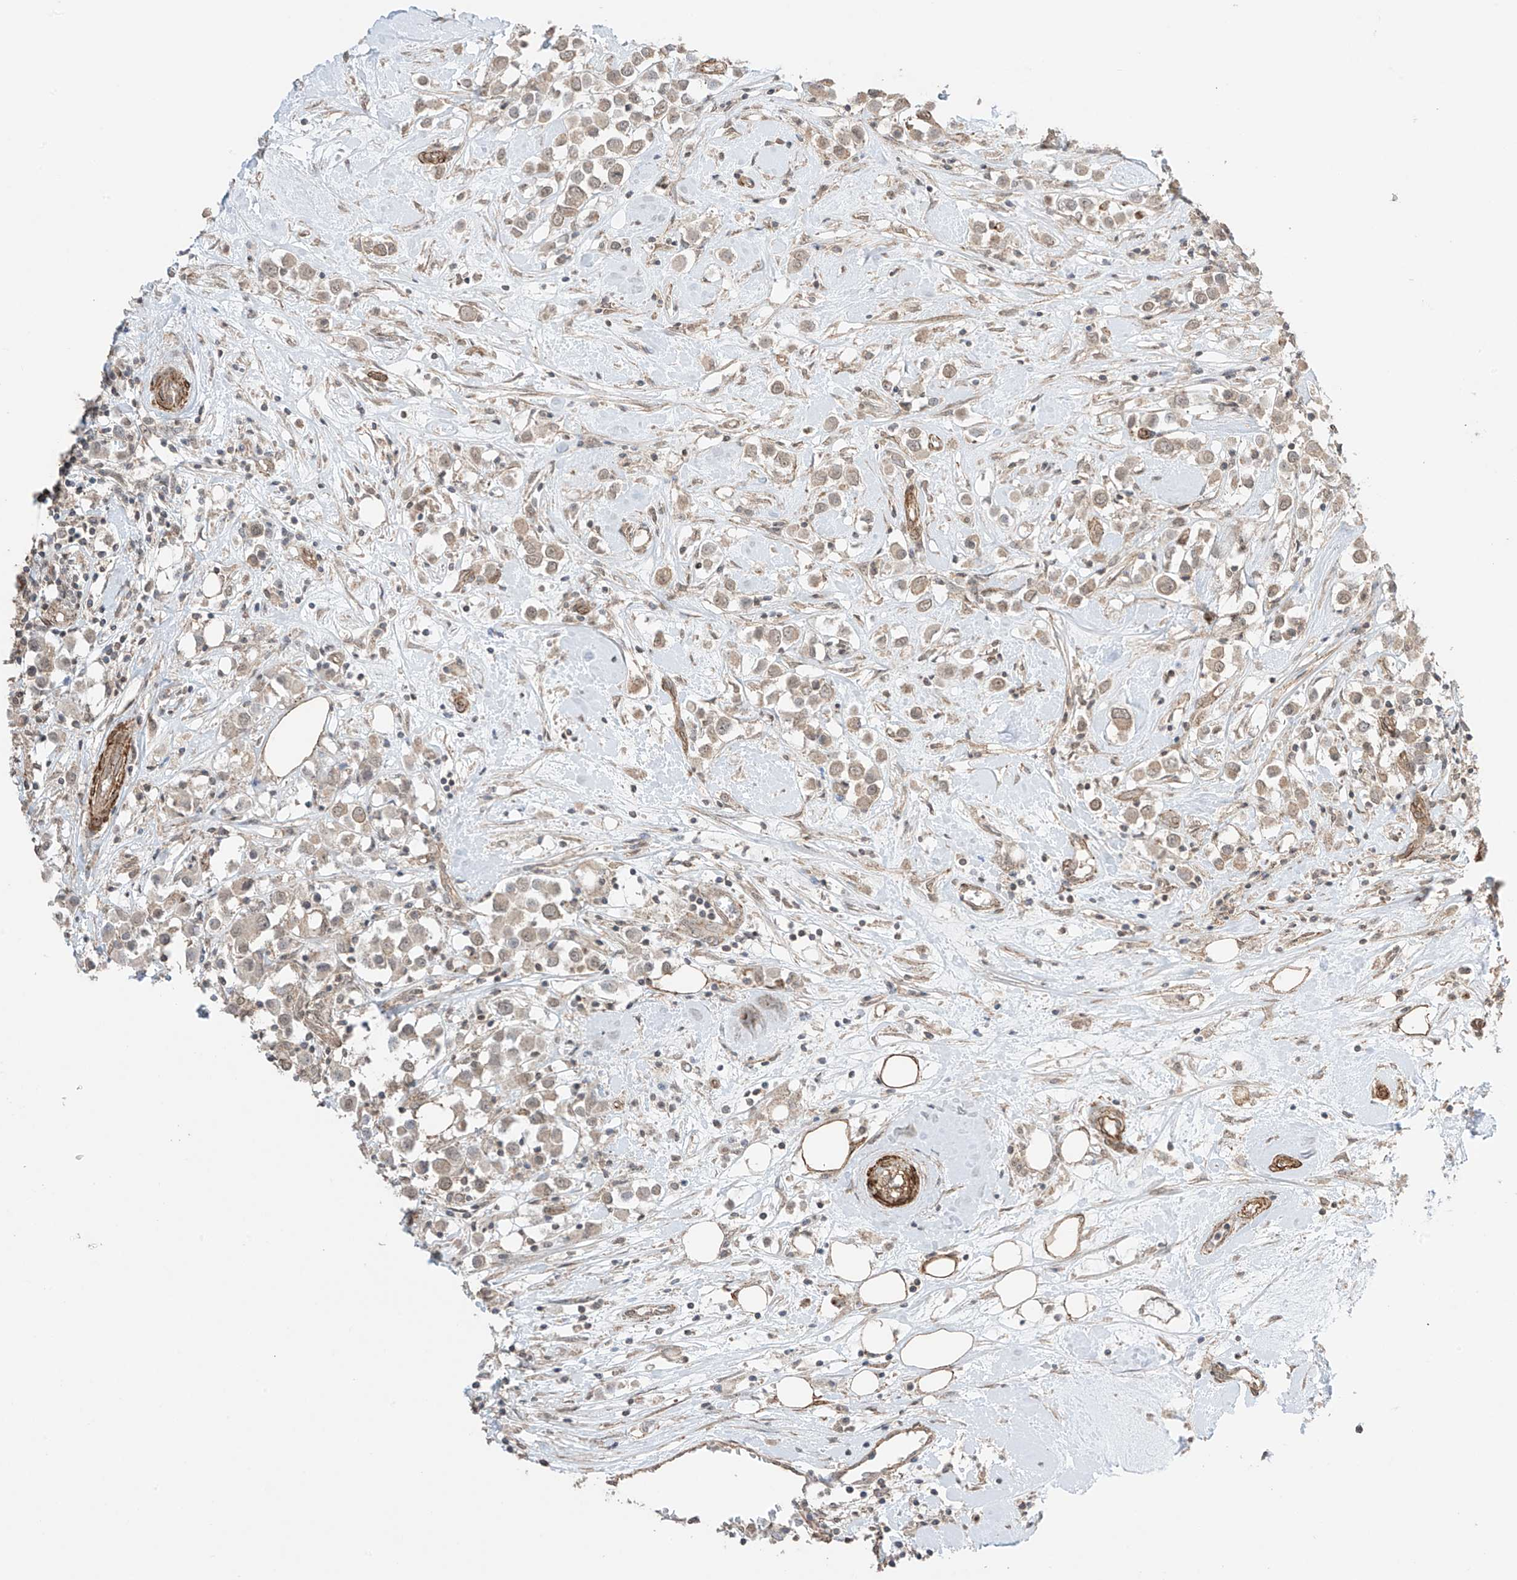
{"staining": {"intensity": "weak", "quantity": ">75%", "location": "cytoplasmic/membranous"}, "tissue": "breast cancer", "cell_type": "Tumor cells", "image_type": "cancer", "snomed": [{"axis": "morphology", "description": "Duct carcinoma"}, {"axis": "topography", "description": "Breast"}], "caption": "The immunohistochemical stain labels weak cytoplasmic/membranous expression in tumor cells of breast cancer tissue.", "gene": "TTLL5", "patient": {"sex": "female", "age": 61}}